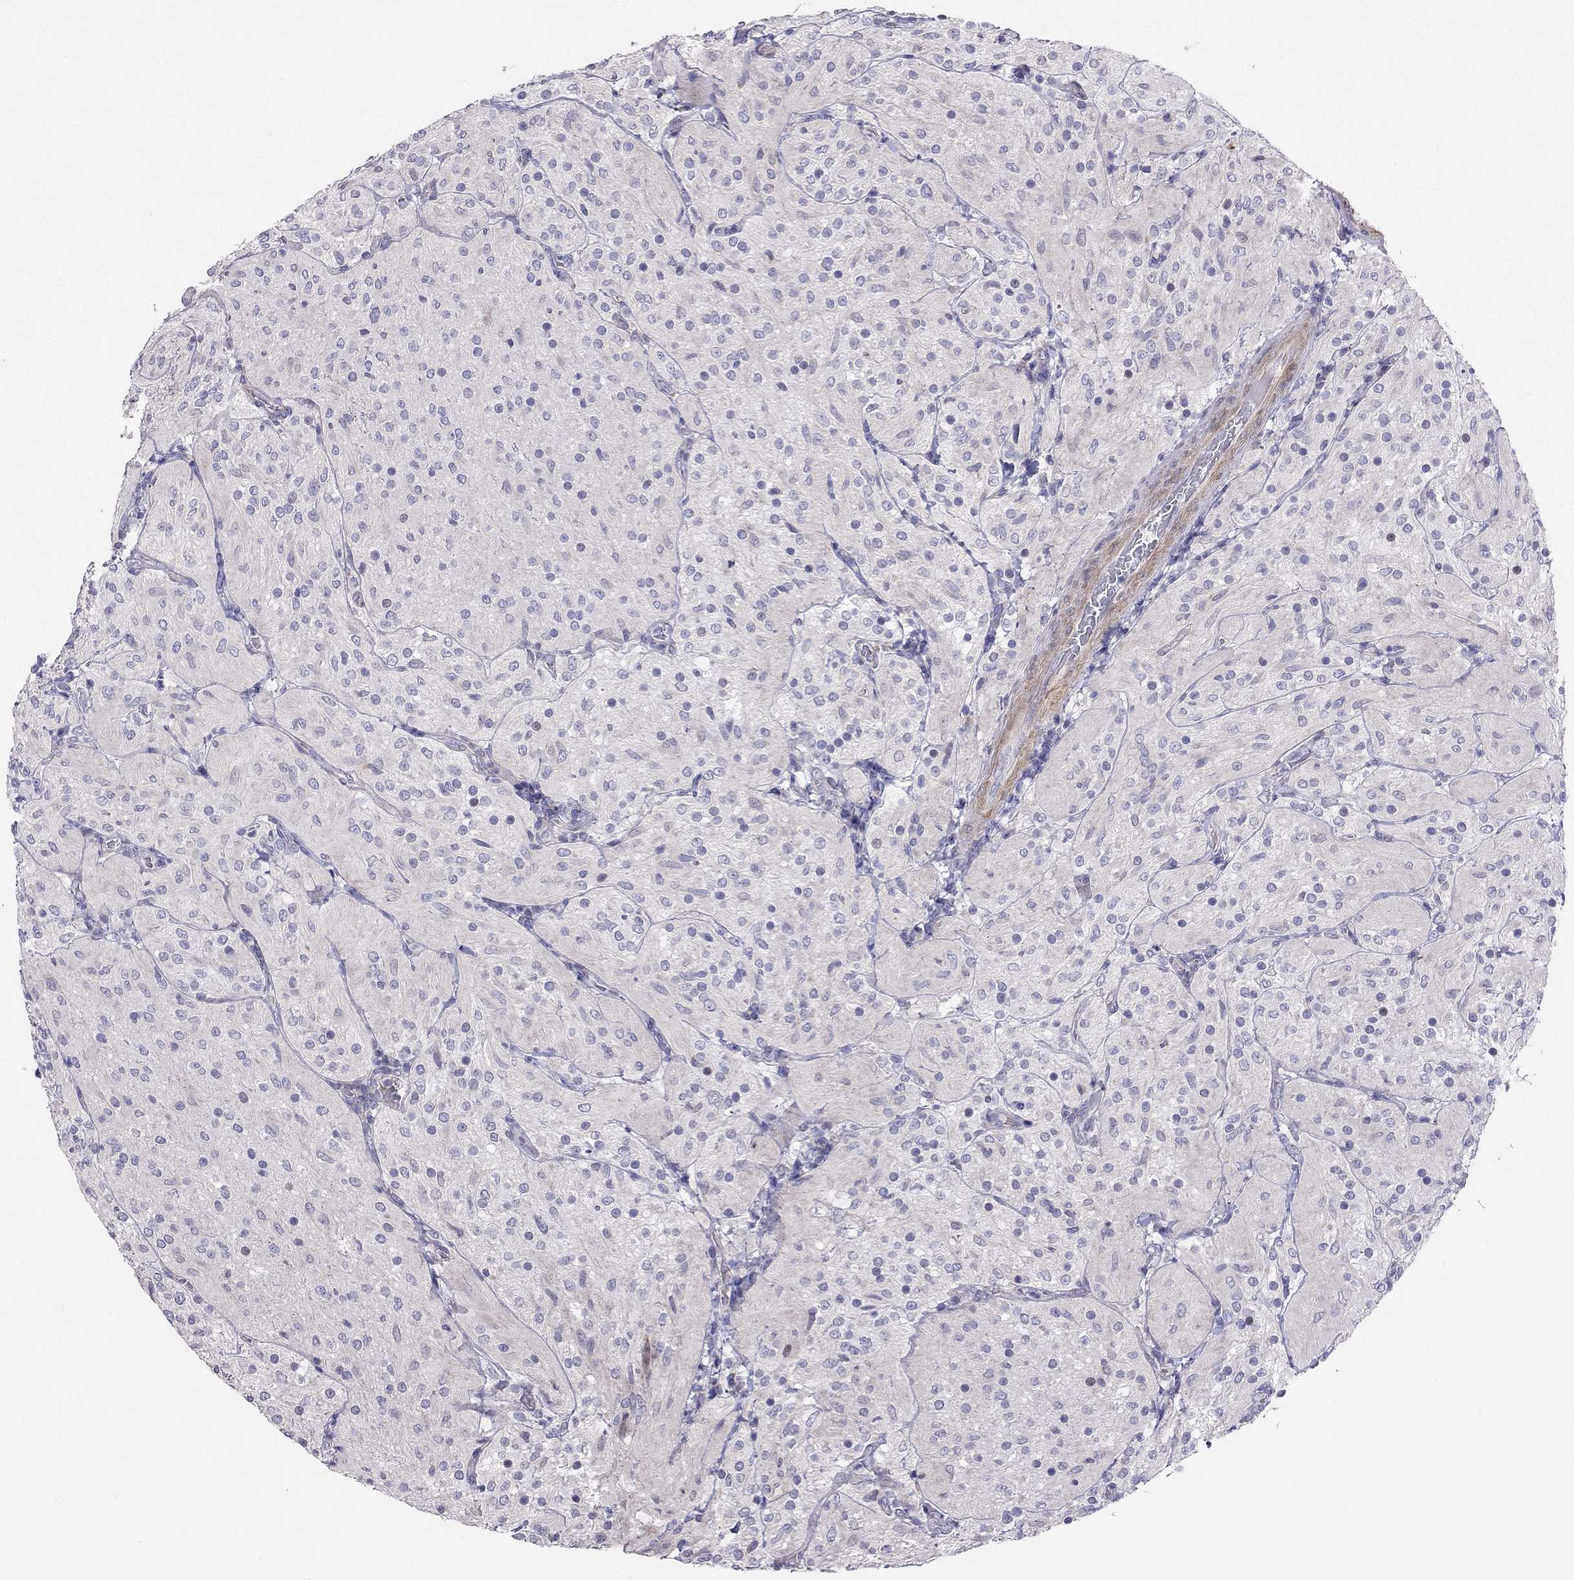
{"staining": {"intensity": "negative", "quantity": "none", "location": "none"}, "tissue": "glioma", "cell_type": "Tumor cells", "image_type": "cancer", "snomed": [{"axis": "morphology", "description": "Glioma, malignant, Low grade"}, {"axis": "topography", "description": "Brain"}], "caption": "Immunohistochemistry of glioma displays no expression in tumor cells.", "gene": "SYTL2", "patient": {"sex": "male", "age": 3}}